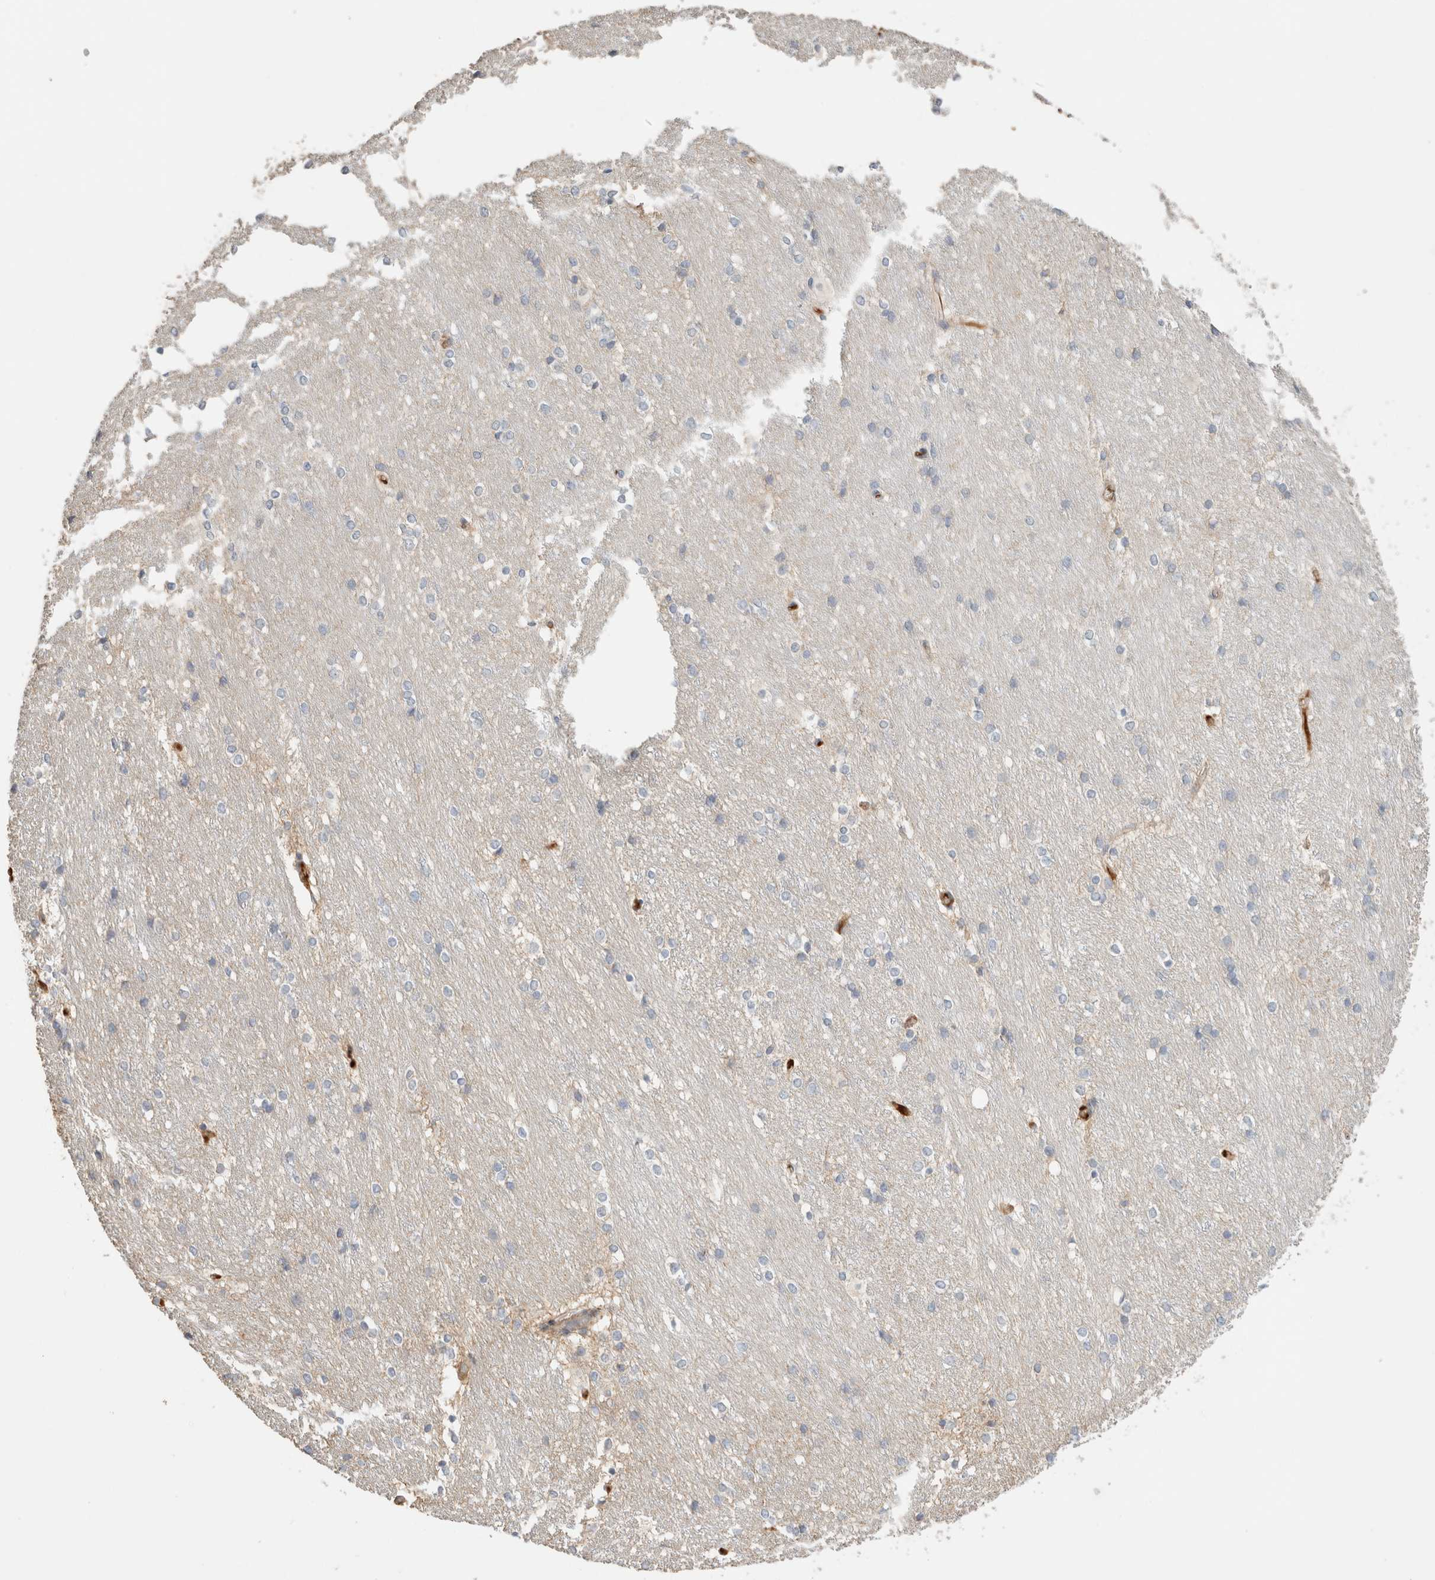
{"staining": {"intensity": "weak", "quantity": "<25%", "location": "cytoplasmic/membranous"}, "tissue": "caudate", "cell_type": "Glial cells", "image_type": "normal", "snomed": [{"axis": "morphology", "description": "Normal tissue, NOS"}, {"axis": "topography", "description": "Lateral ventricle wall"}], "caption": "Caudate stained for a protein using immunohistochemistry shows no positivity glial cells.", "gene": "PROS1", "patient": {"sex": "female", "age": 19}}